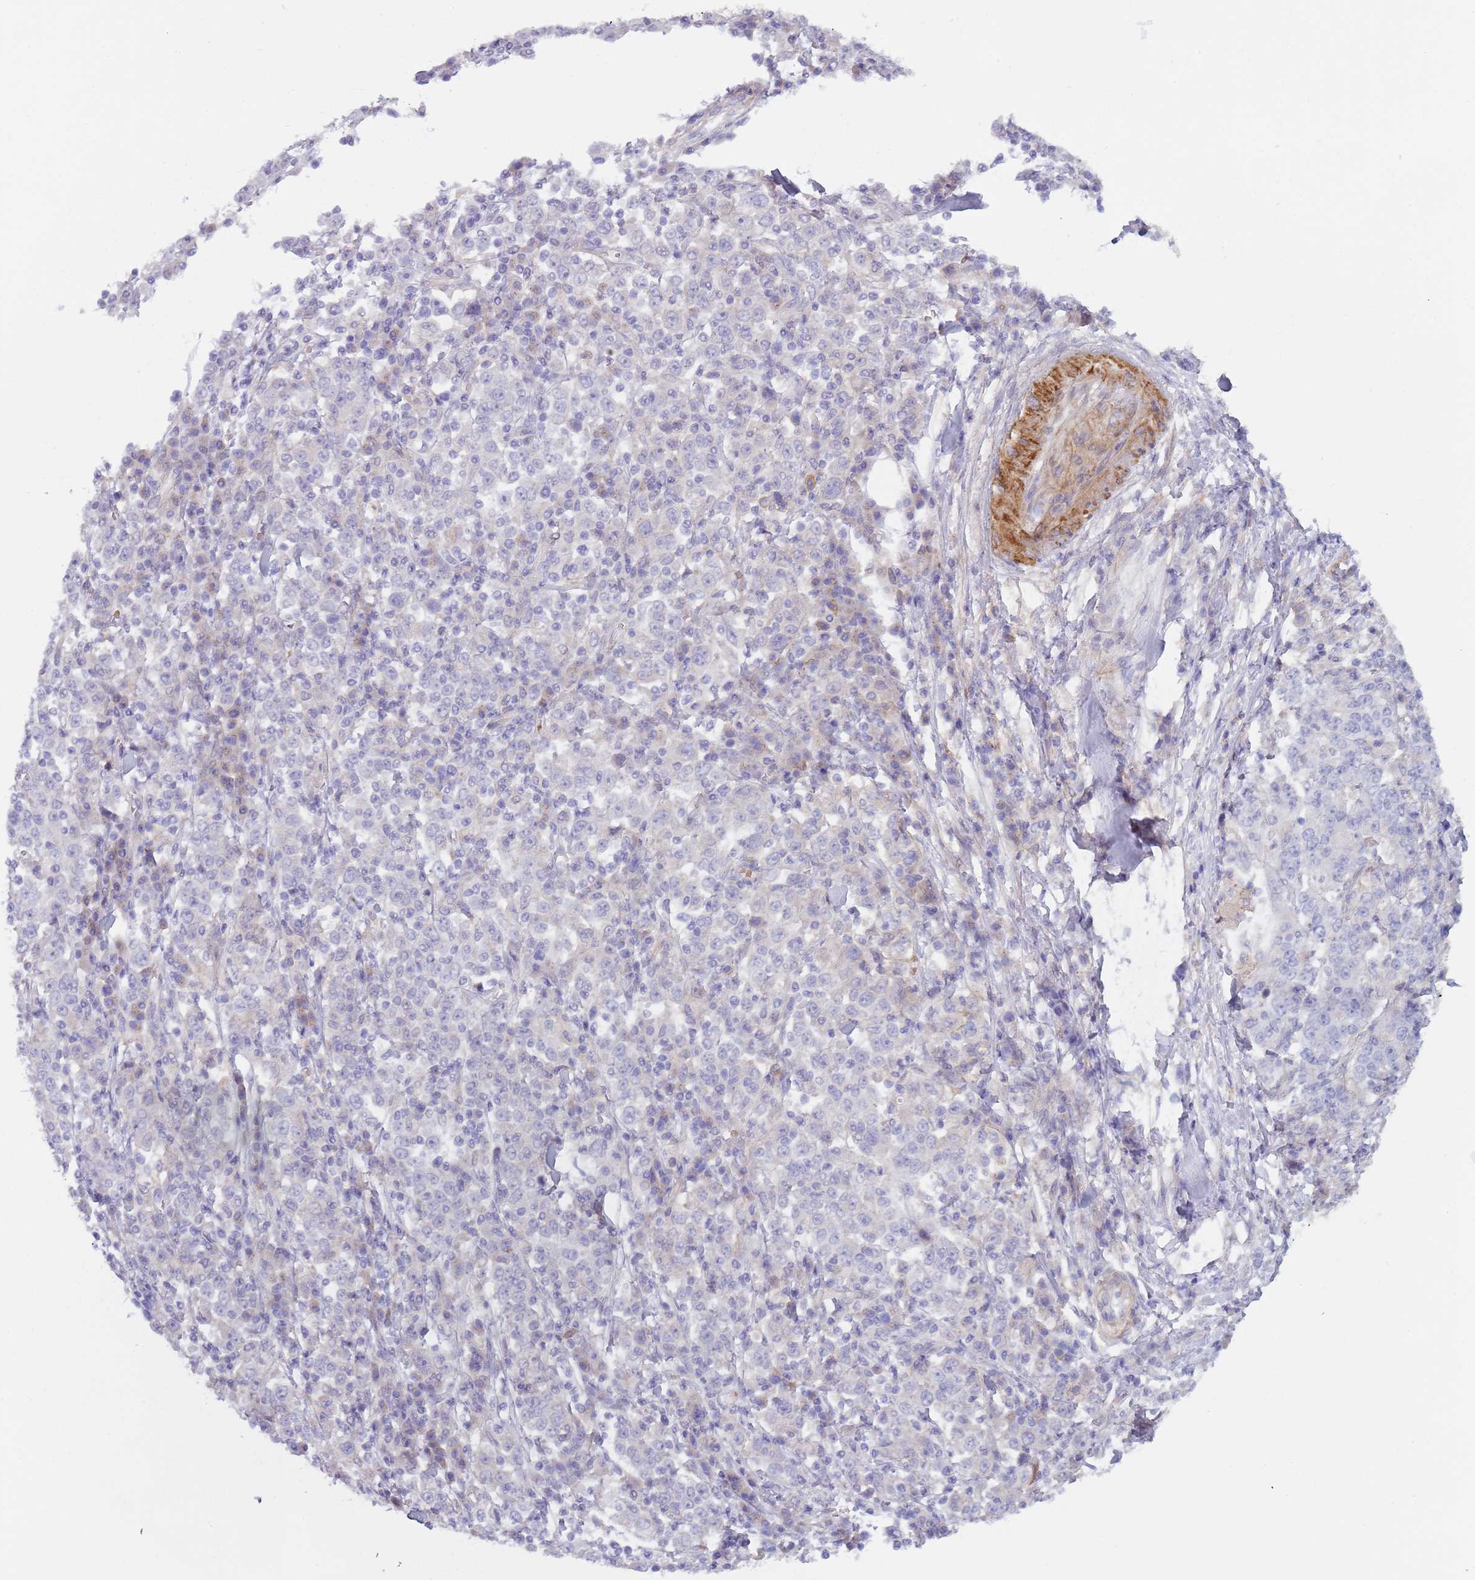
{"staining": {"intensity": "negative", "quantity": "none", "location": "none"}, "tissue": "stomach cancer", "cell_type": "Tumor cells", "image_type": "cancer", "snomed": [{"axis": "morphology", "description": "Normal tissue, NOS"}, {"axis": "morphology", "description": "Adenocarcinoma, NOS"}, {"axis": "topography", "description": "Stomach, upper"}, {"axis": "topography", "description": "Stomach"}], "caption": "Tumor cells are negative for brown protein staining in stomach adenocarcinoma.", "gene": "TINAGL1", "patient": {"sex": "male", "age": 59}}